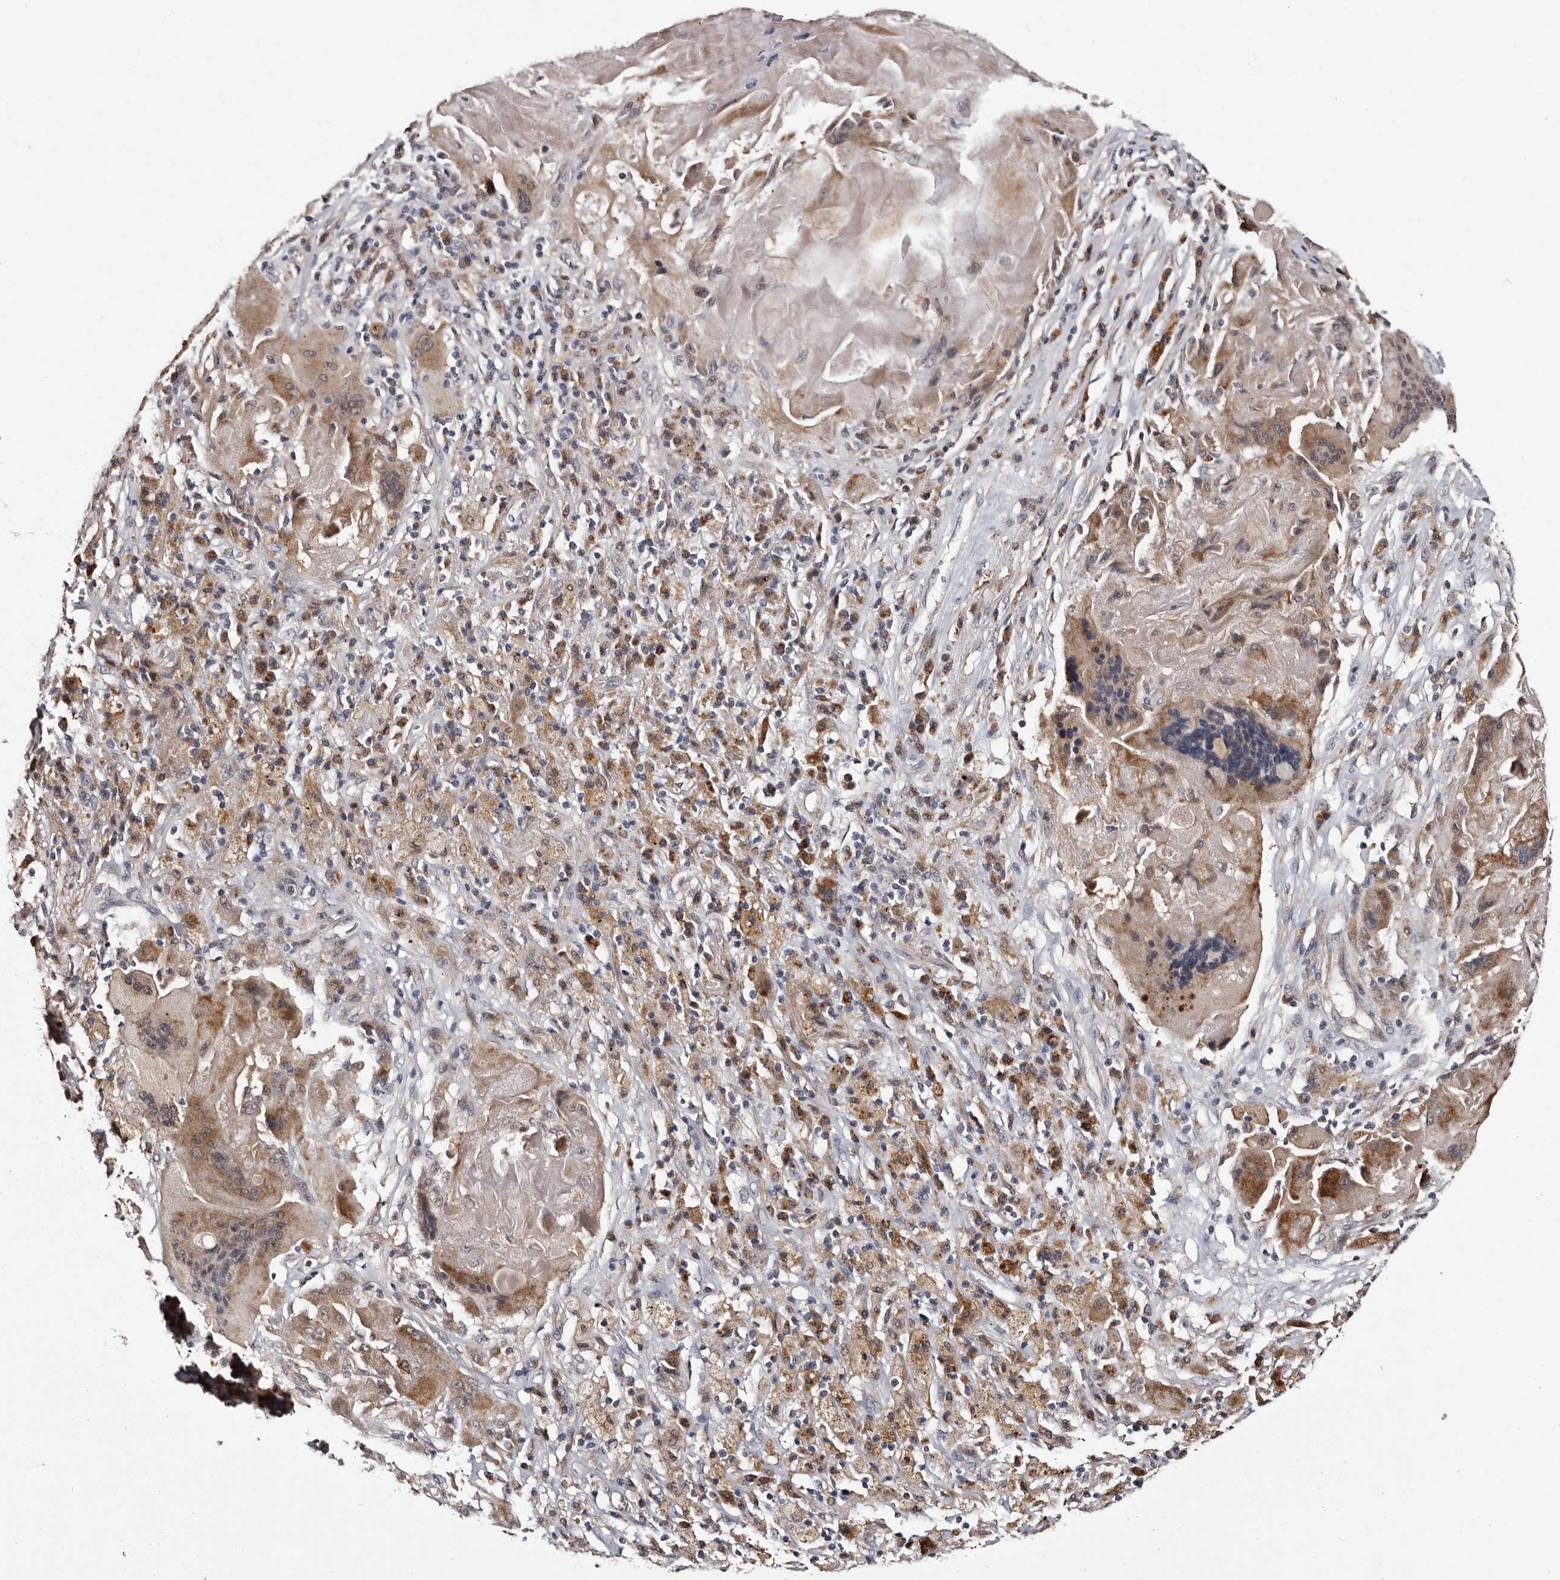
{"staining": {"intensity": "weak", "quantity": ">75%", "location": "cytoplasmic/membranous"}, "tissue": "lung cancer", "cell_type": "Tumor cells", "image_type": "cancer", "snomed": [{"axis": "morphology", "description": "Squamous cell carcinoma, NOS"}, {"axis": "topography", "description": "Lung"}], "caption": "Lung squamous cell carcinoma stained with a protein marker shows weak staining in tumor cells.", "gene": "DNPH1", "patient": {"sex": "male", "age": 61}}